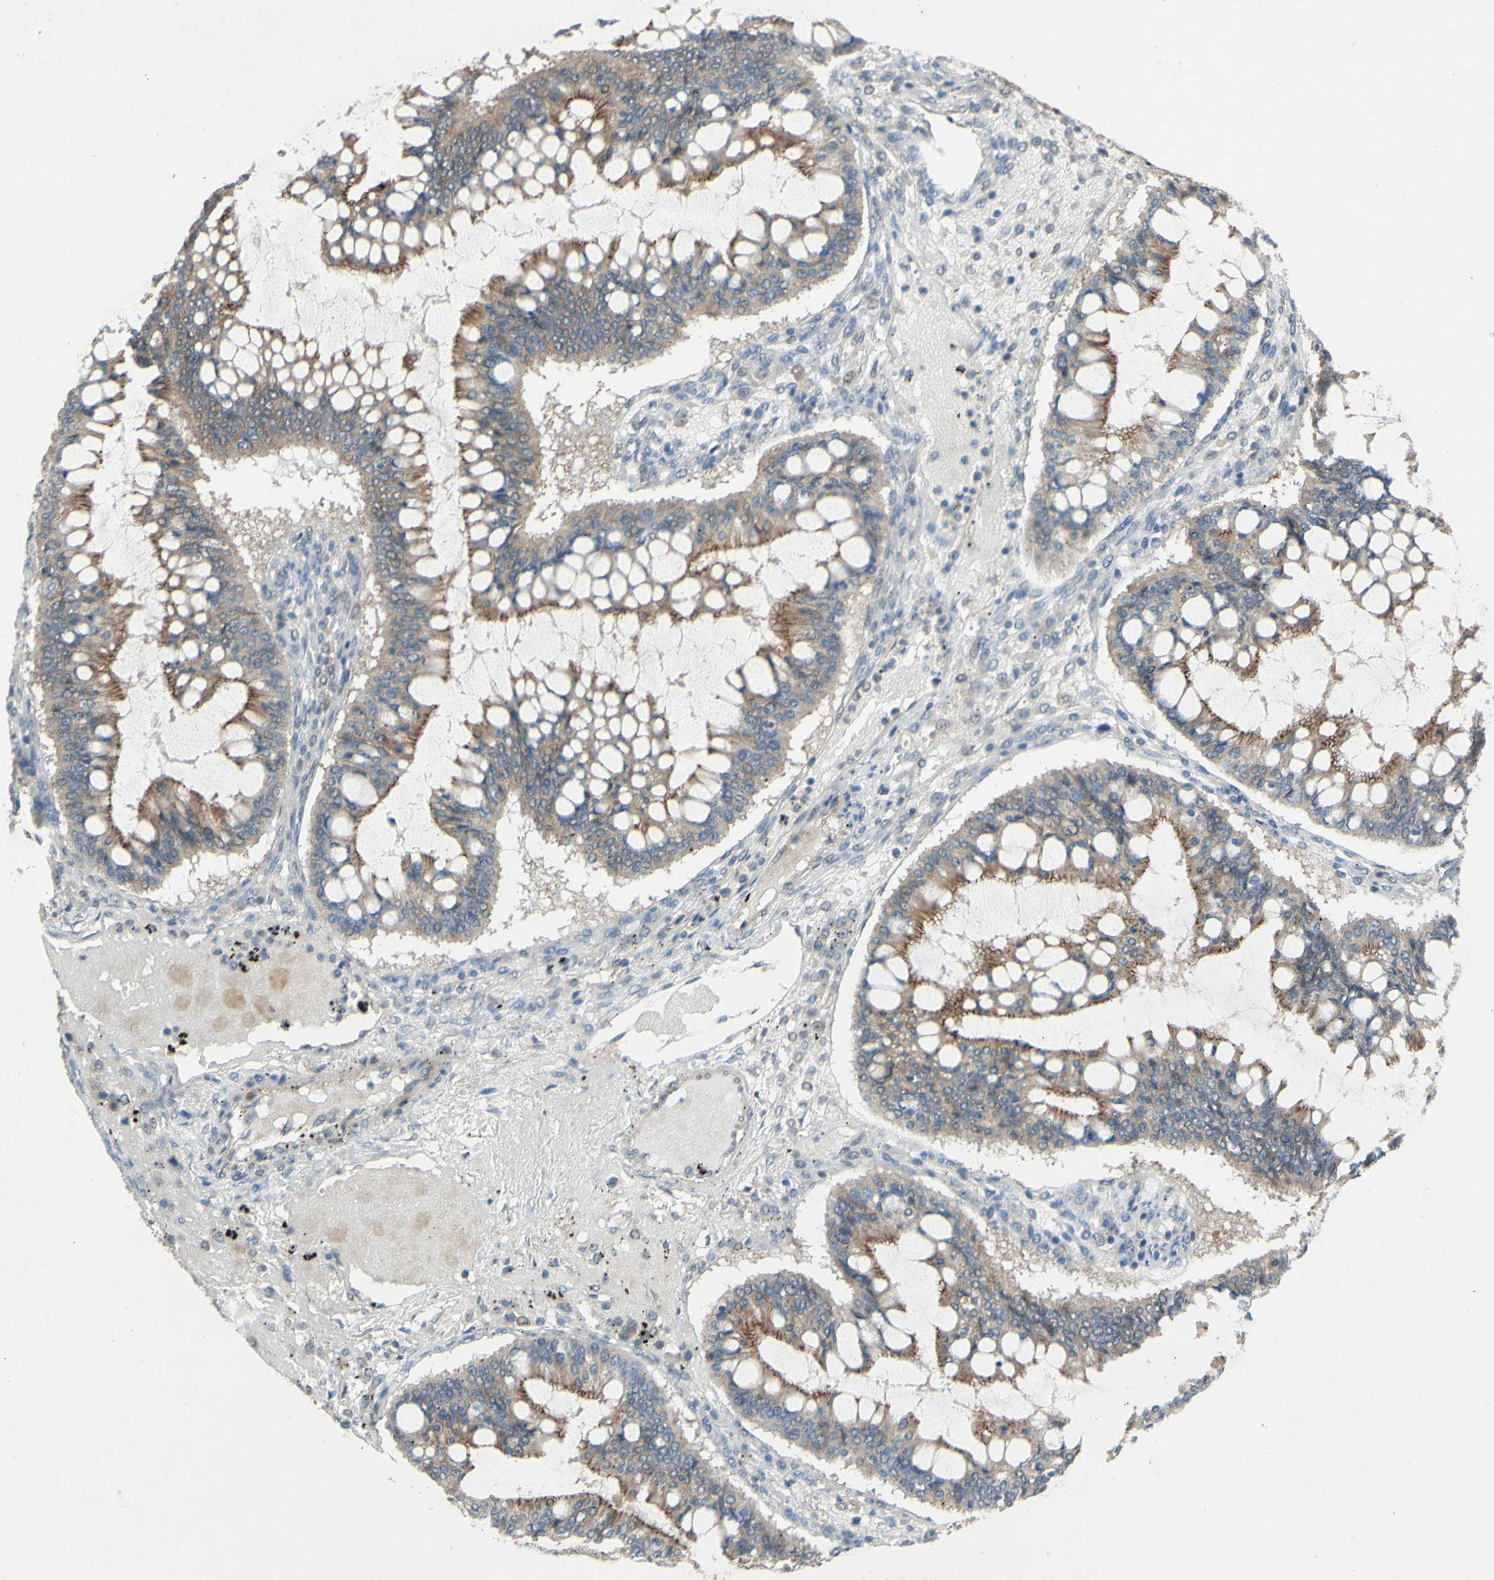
{"staining": {"intensity": "moderate", "quantity": ">75%", "location": "cytoplasmic/membranous"}, "tissue": "ovarian cancer", "cell_type": "Tumor cells", "image_type": "cancer", "snomed": [{"axis": "morphology", "description": "Cystadenocarcinoma, mucinous, NOS"}, {"axis": "topography", "description": "Ovary"}], "caption": "The micrograph exhibits staining of ovarian cancer (mucinous cystadenocarcinoma), revealing moderate cytoplasmic/membranous protein staining (brown color) within tumor cells.", "gene": "CDCP1", "patient": {"sex": "female", "age": 73}}